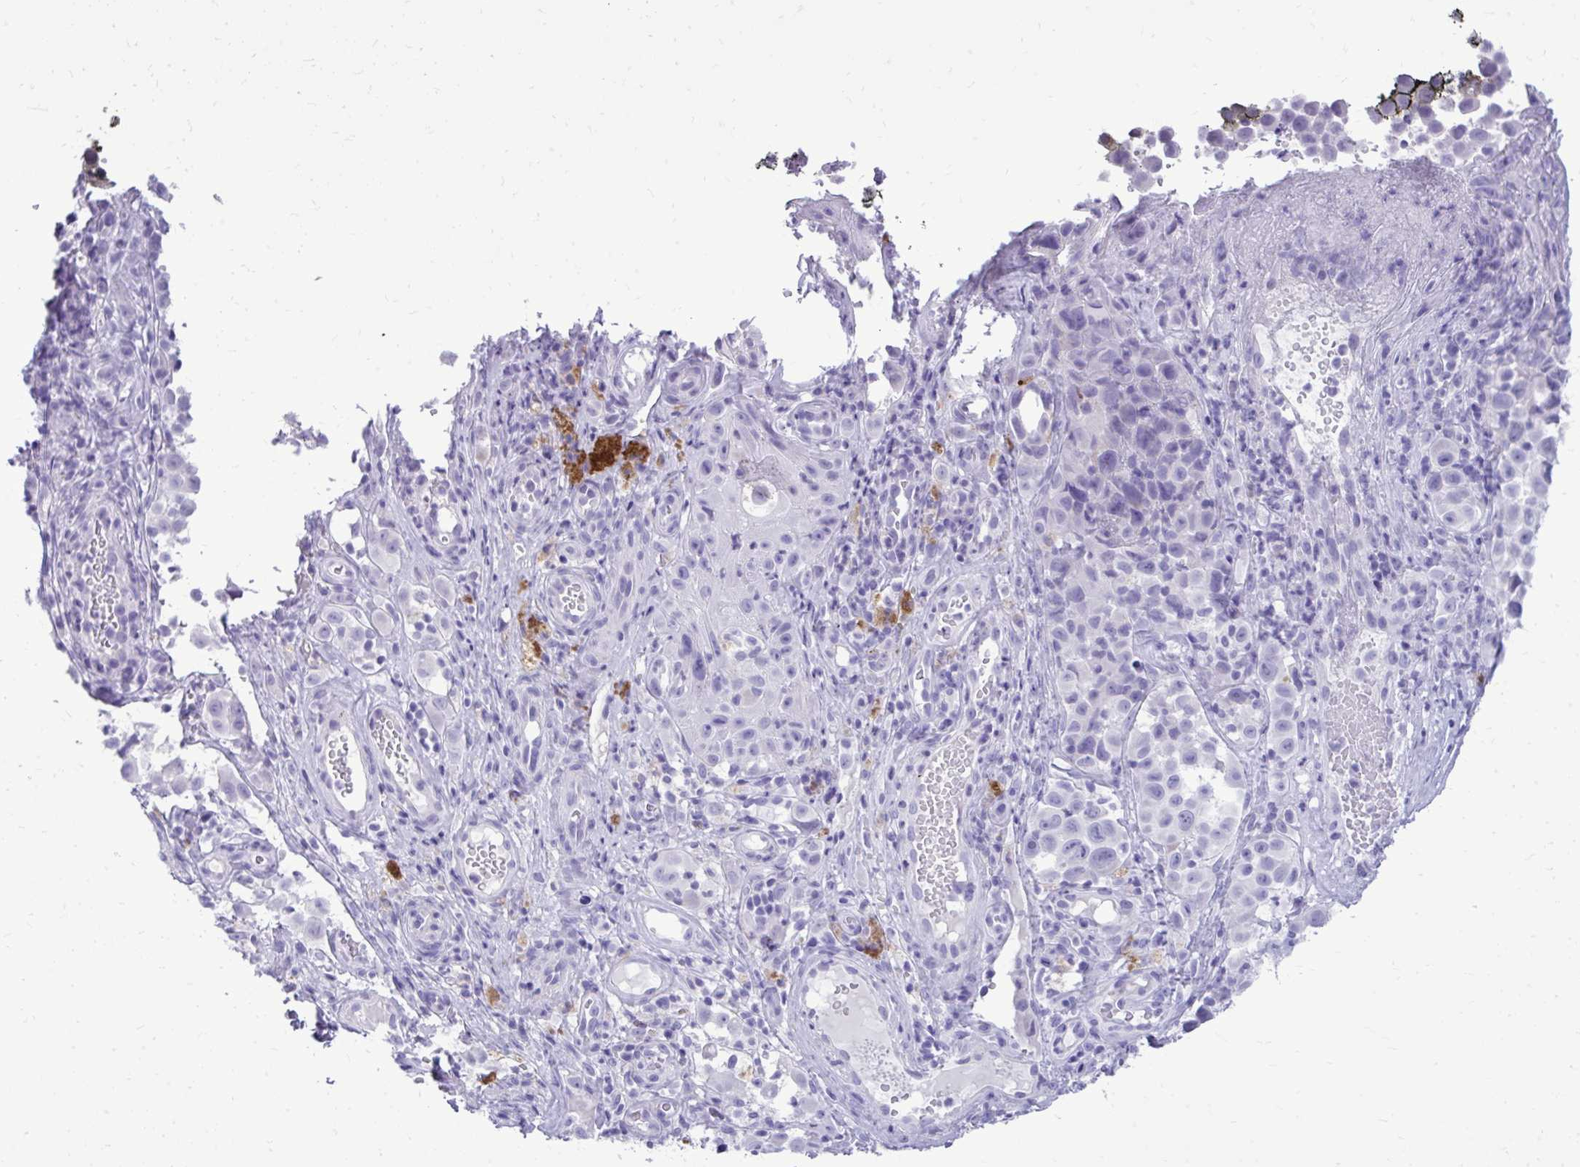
{"staining": {"intensity": "negative", "quantity": "none", "location": "none"}, "tissue": "melanoma", "cell_type": "Tumor cells", "image_type": "cancer", "snomed": [{"axis": "morphology", "description": "Malignant melanoma, NOS"}, {"axis": "topography", "description": "Skin"}], "caption": "Protein analysis of melanoma demonstrates no significant positivity in tumor cells.", "gene": "BCL6B", "patient": {"sex": "male", "age": 64}}